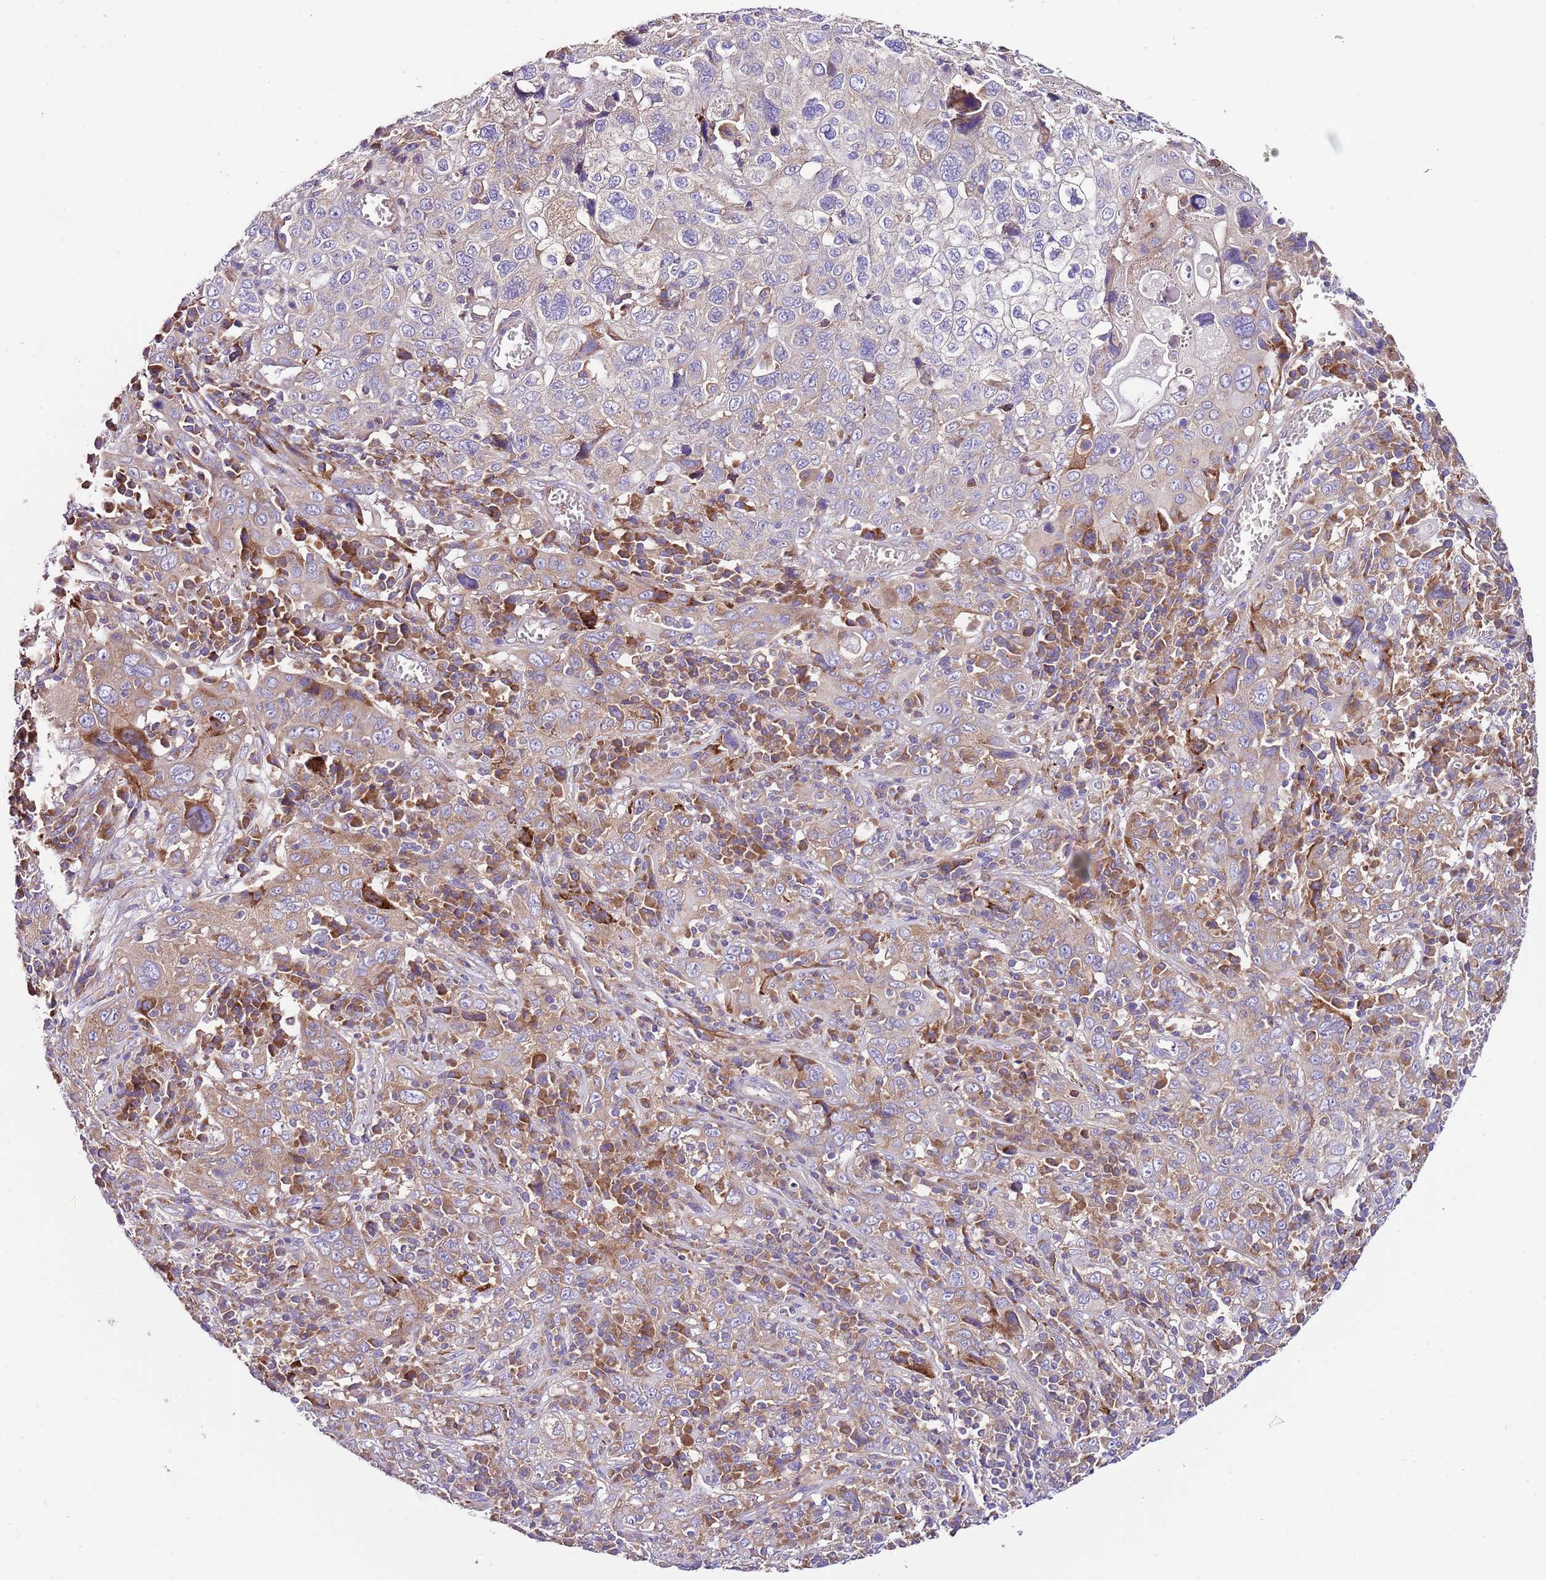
{"staining": {"intensity": "weak", "quantity": "25%-75%", "location": "cytoplasmic/membranous"}, "tissue": "cervical cancer", "cell_type": "Tumor cells", "image_type": "cancer", "snomed": [{"axis": "morphology", "description": "Squamous cell carcinoma, NOS"}, {"axis": "topography", "description": "Cervix"}], "caption": "IHC (DAB) staining of squamous cell carcinoma (cervical) shows weak cytoplasmic/membranous protein positivity in approximately 25%-75% of tumor cells.", "gene": "RPS10", "patient": {"sex": "female", "age": 46}}